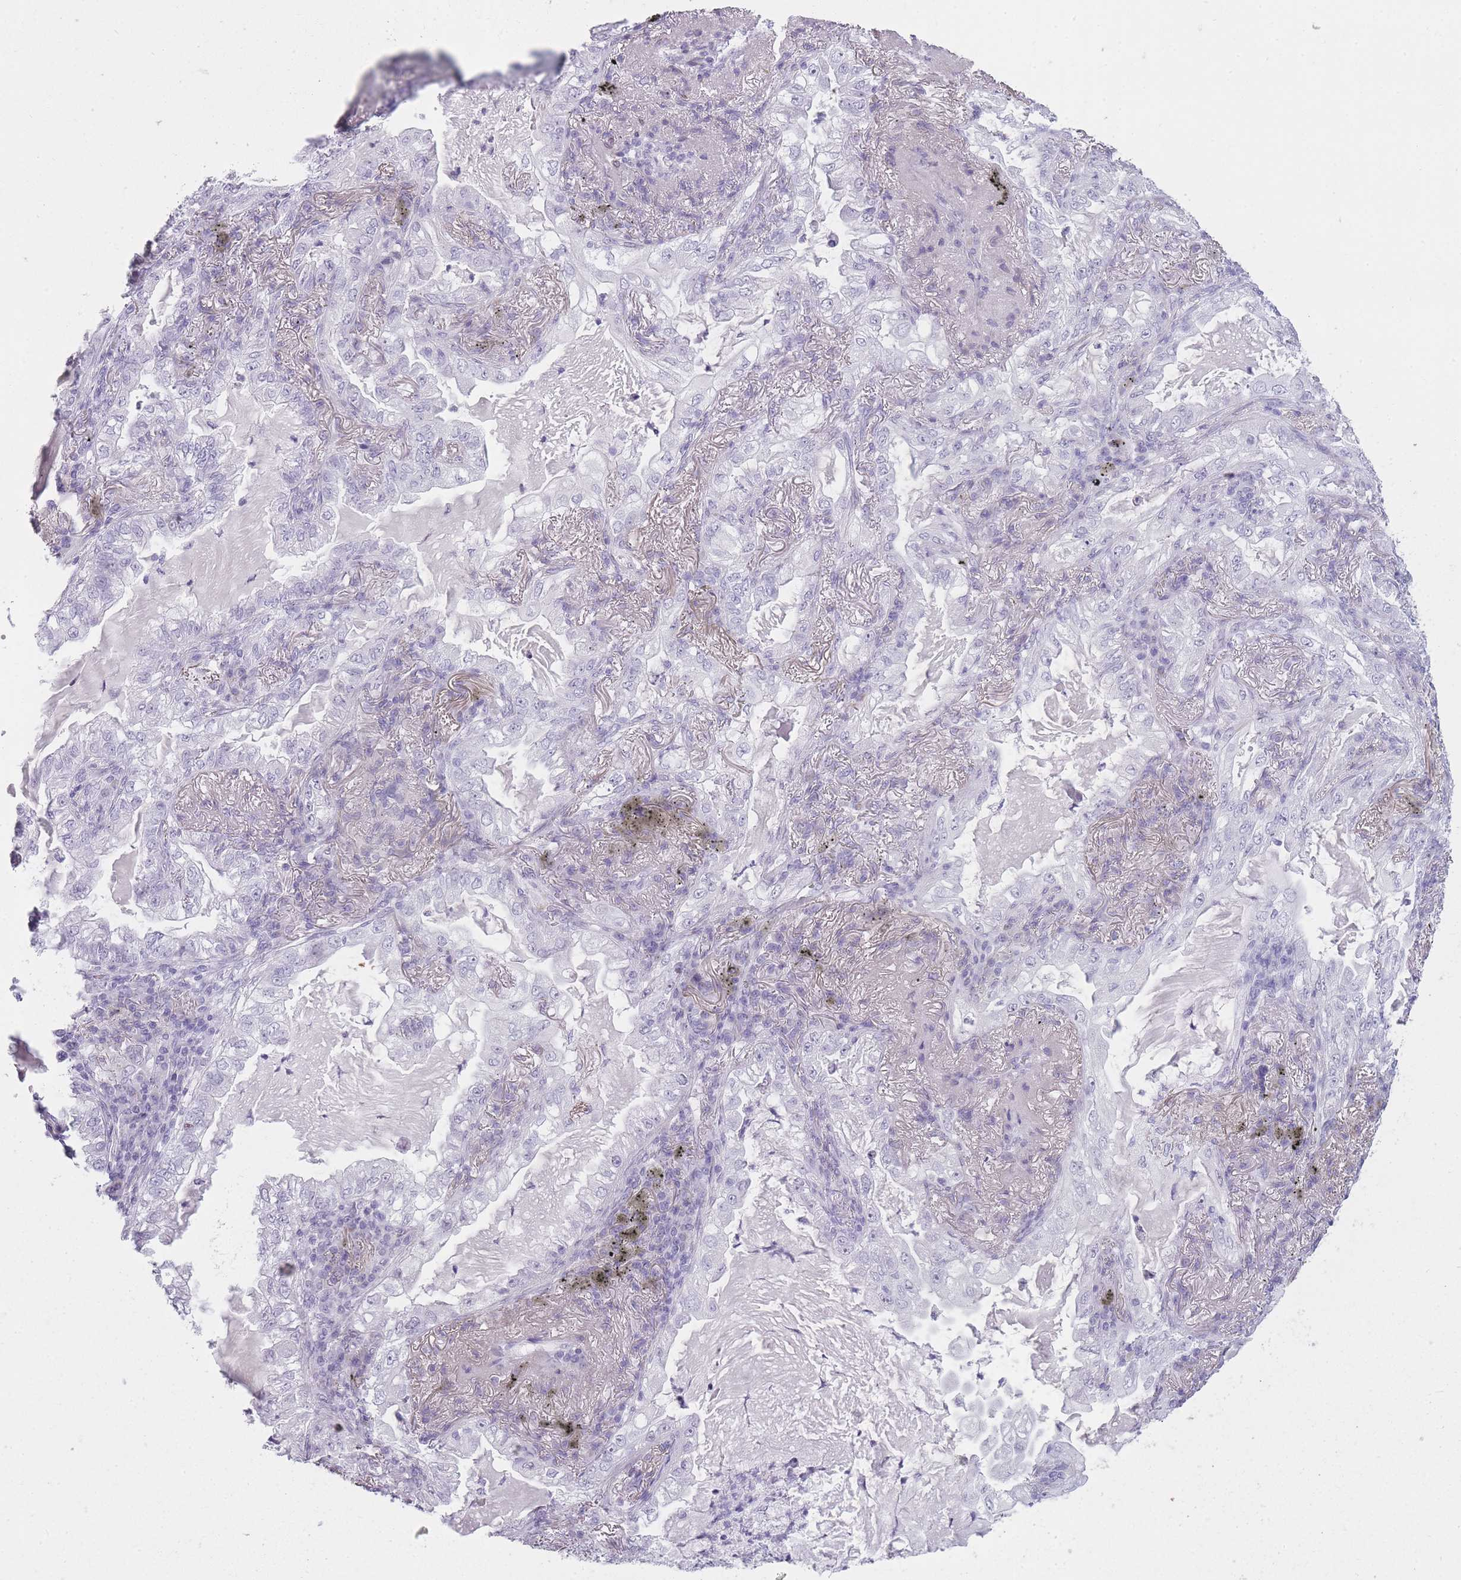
{"staining": {"intensity": "negative", "quantity": "none", "location": "none"}, "tissue": "lung cancer", "cell_type": "Tumor cells", "image_type": "cancer", "snomed": [{"axis": "morphology", "description": "Adenocarcinoma, NOS"}, {"axis": "topography", "description": "Lung"}], "caption": "This is an immunohistochemistry (IHC) histopathology image of human lung cancer (adenocarcinoma). There is no positivity in tumor cells.", "gene": "GOLGA6D", "patient": {"sex": "female", "age": 73}}